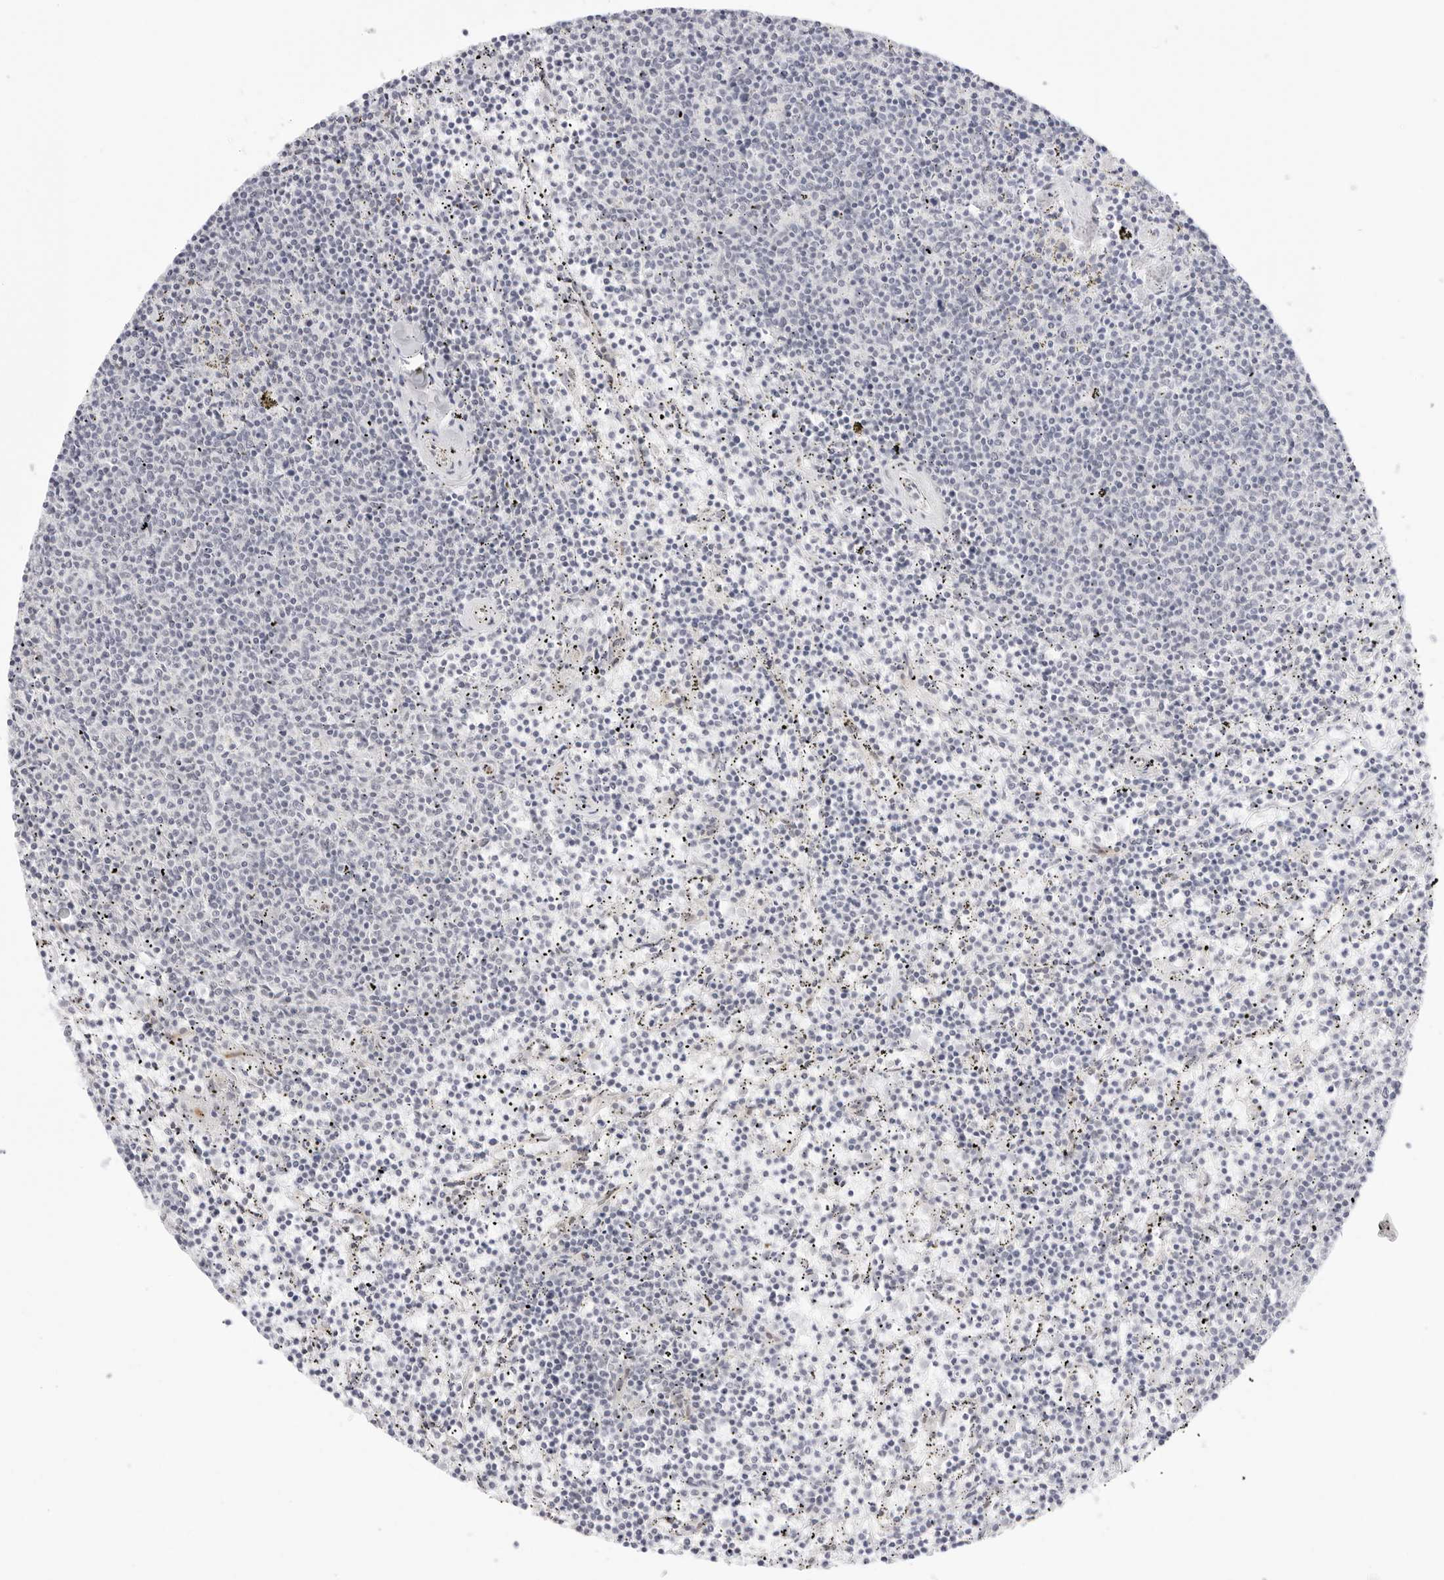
{"staining": {"intensity": "negative", "quantity": "none", "location": "none"}, "tissue": "lymphoma", "cell_type": "Tumor cells", "image_type": "cancer", "snomed": [{"axis": "morphology", "description": "Malignant lymphoma, non-Hodgkin's type, Low grade"}, {"axis": "topography", "description": "Spleen"}], "caption": "The image demonstrates no staining of tumor cells in malignant lymphoma, non-Hodgkin's type (low-grade).", "gene": "MED18", "patient": {"sex": "female", "age": 50}}